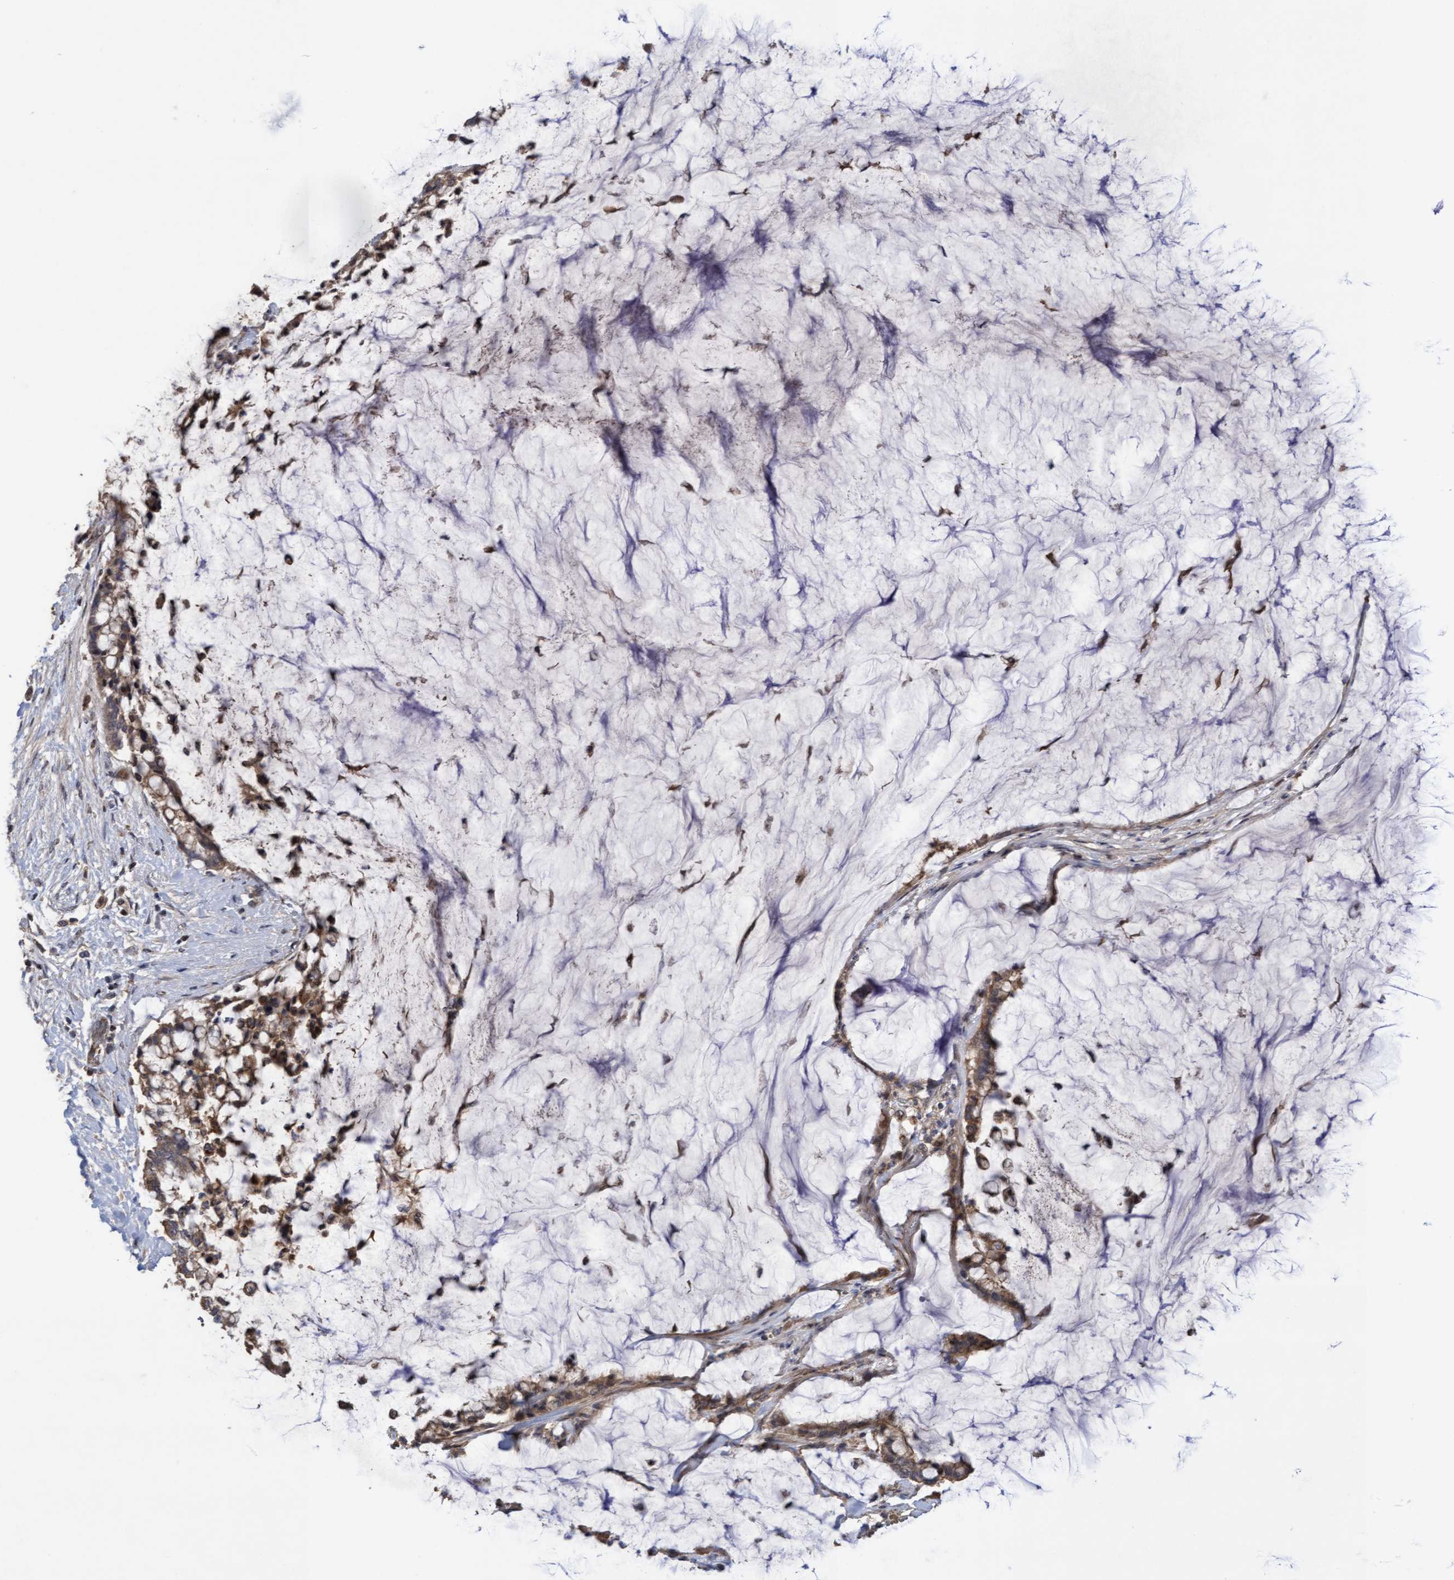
{"staining": {"intensity": "moderate", "quantity": ">75%", "location": "cytoplasmic/membranous"}, "tissue": "pancreatic cancer", "cell_type": "Tumor cells", "image_type": "cancer", "snomed": [{"axis": "morphology", "description": "Adenocarcinoma, NOS"}, {"axis": "topography", "description": "Pancreas"}], "caption": "Human adenocarcinoma (pancreatic) stained for a protein (brown) reveals moderate cytoplasmic/membranous positive positivity in approximately >75% of tumor cells.", "gene": "COBL", "patient": {"sex": "male", "age": 41}}